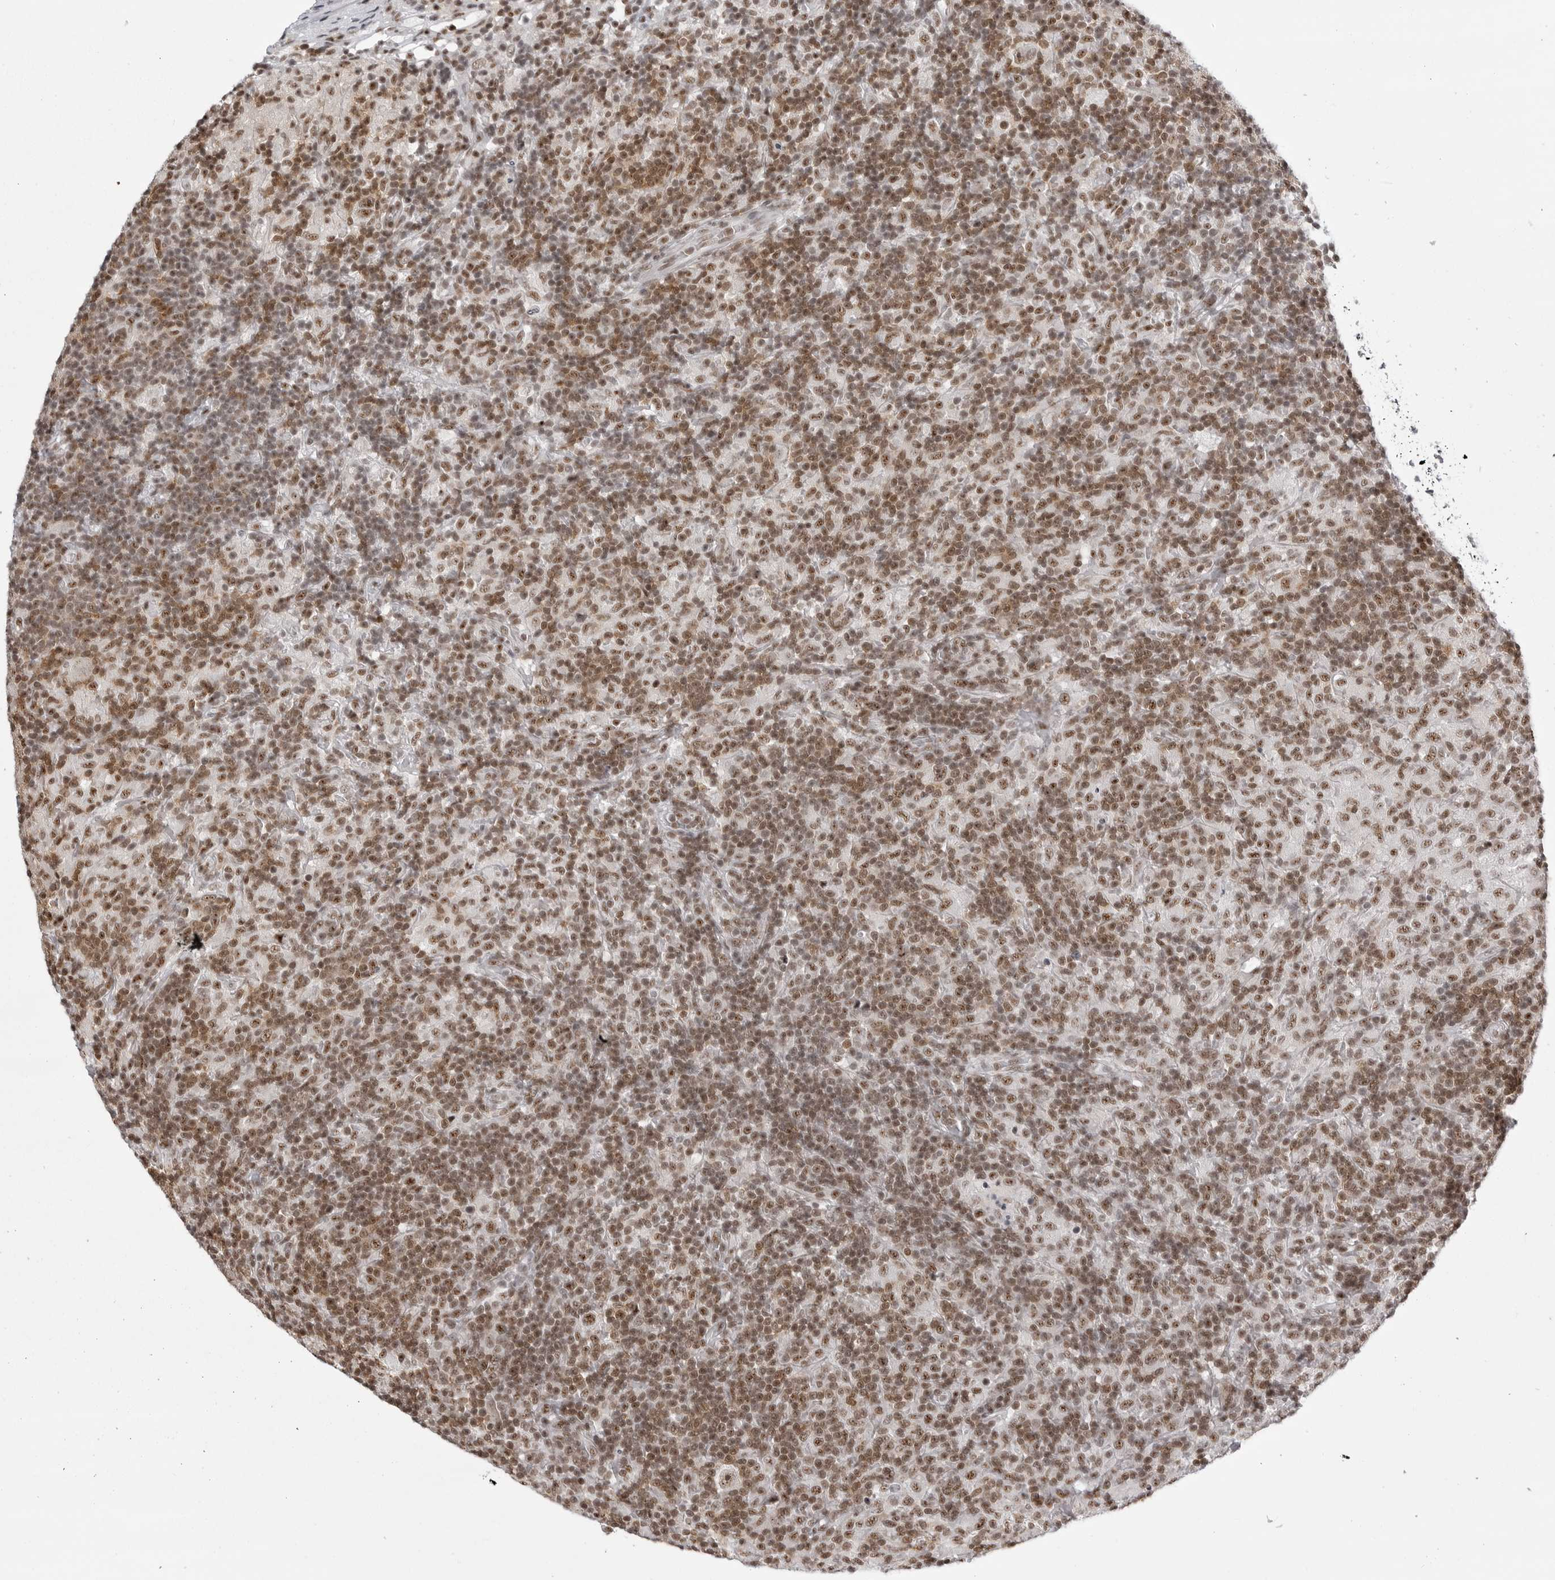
{"staining": {"intensity": "moderate", "quantity": ">75%", "location": "nuclear"}, "tissue": "lymphoma", "cell_type": "Tumor cells", "image_type": "cancer", "snomed": [{"axis": "morphology", "description": "Hodgkin's disease, NOS"}, {"axis": "topography", "description": "Lymph node"}], "caption": "DAB immunohistochemical staining of lymphoma displays moderate nuclear protein expression in about >75% of tumor cells. Immunohistochemistry (ihc) stains the protein in brown and the nuclei are stained blue.", "gene": "WRAP53", "patient": {"sex": "male", "age": 70}}